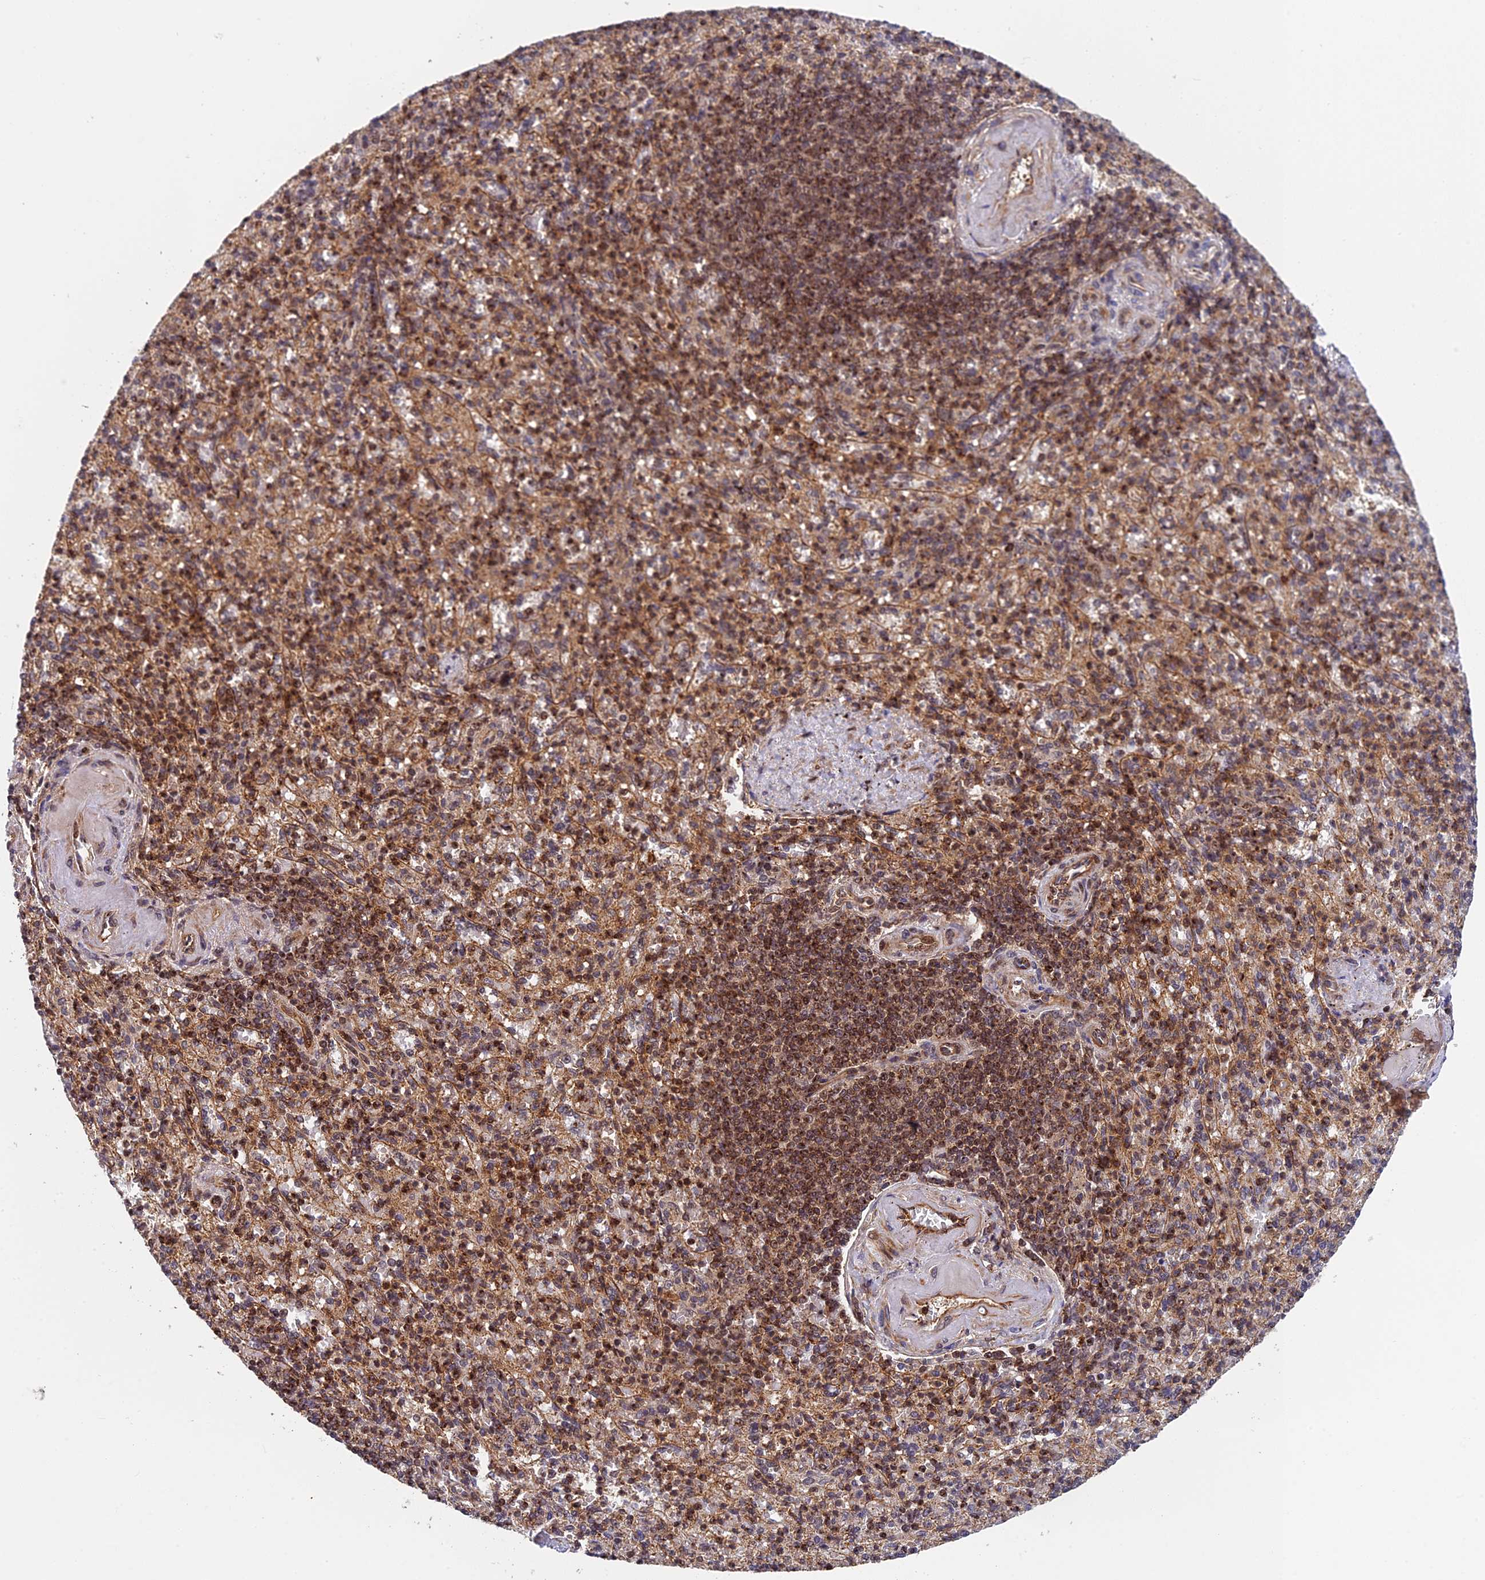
{"staining": {"intensity": "moderate", "quantity": "25%-75%", "location": "cytoplasmic/membranous,nuclear"}, "tissue": "spleen", "cell_type": "Cells in red pulp", "image_type": "normal", "snomed": [{"axis": "morphology", "description": "Normal tissue, NOS"}, {"axis": "topography", "description": "Spleen"}], "caption": "A brown stain highlights moderate cytoplasmic/membranous,nuclear staining of a protein in cells in red pulp of unremarkable human spleen. The staining is performed using DAB (3,3'-diaminobenzidine) brown chromogen to label protein expression. The nuclei are counter-stained blue using hematoxylin.", "gene": "OSBPL1A", "patient": {"sex": "female", "age": 74}}